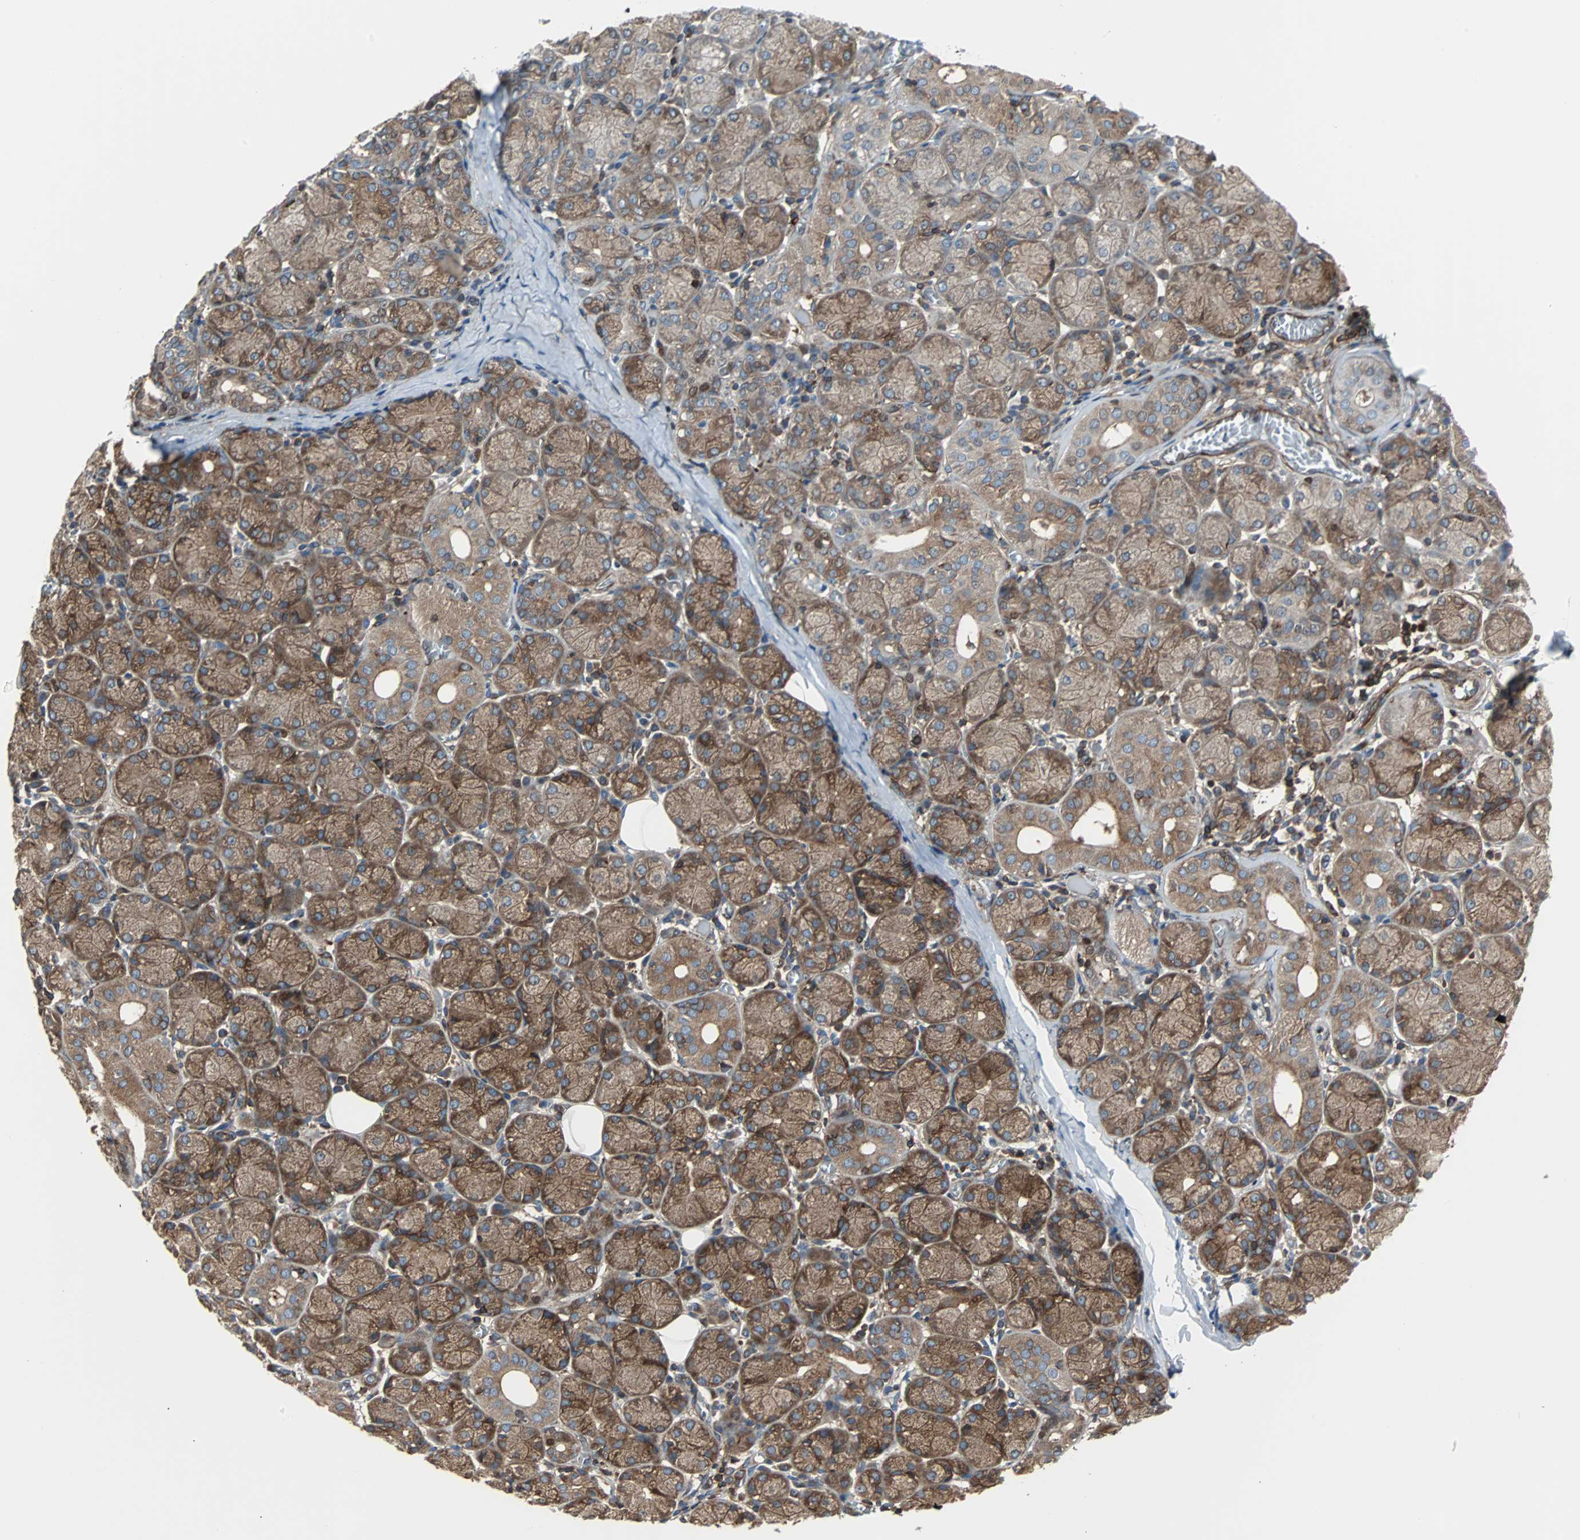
{"staining": {"intensity": "strong", "quantity": "25%-75%", "location": "cytoplasmic/membranous"}, "tissue": "salivary gland", "cell_type": "Glandular cells", "image_type": "normal", "snomed": [{"axis": "morphology", "description": "Normal tissue, NOS"}, {"axis": "topography", "description": "Salivary gland"}], "caption": "This is an image of IHC staining of normal salivary gland, which shows strong expression in the cytoplasmic/membranous of glandular cells.", "gene": "RELA", "patient": {"sex": "female", "age": 24}}